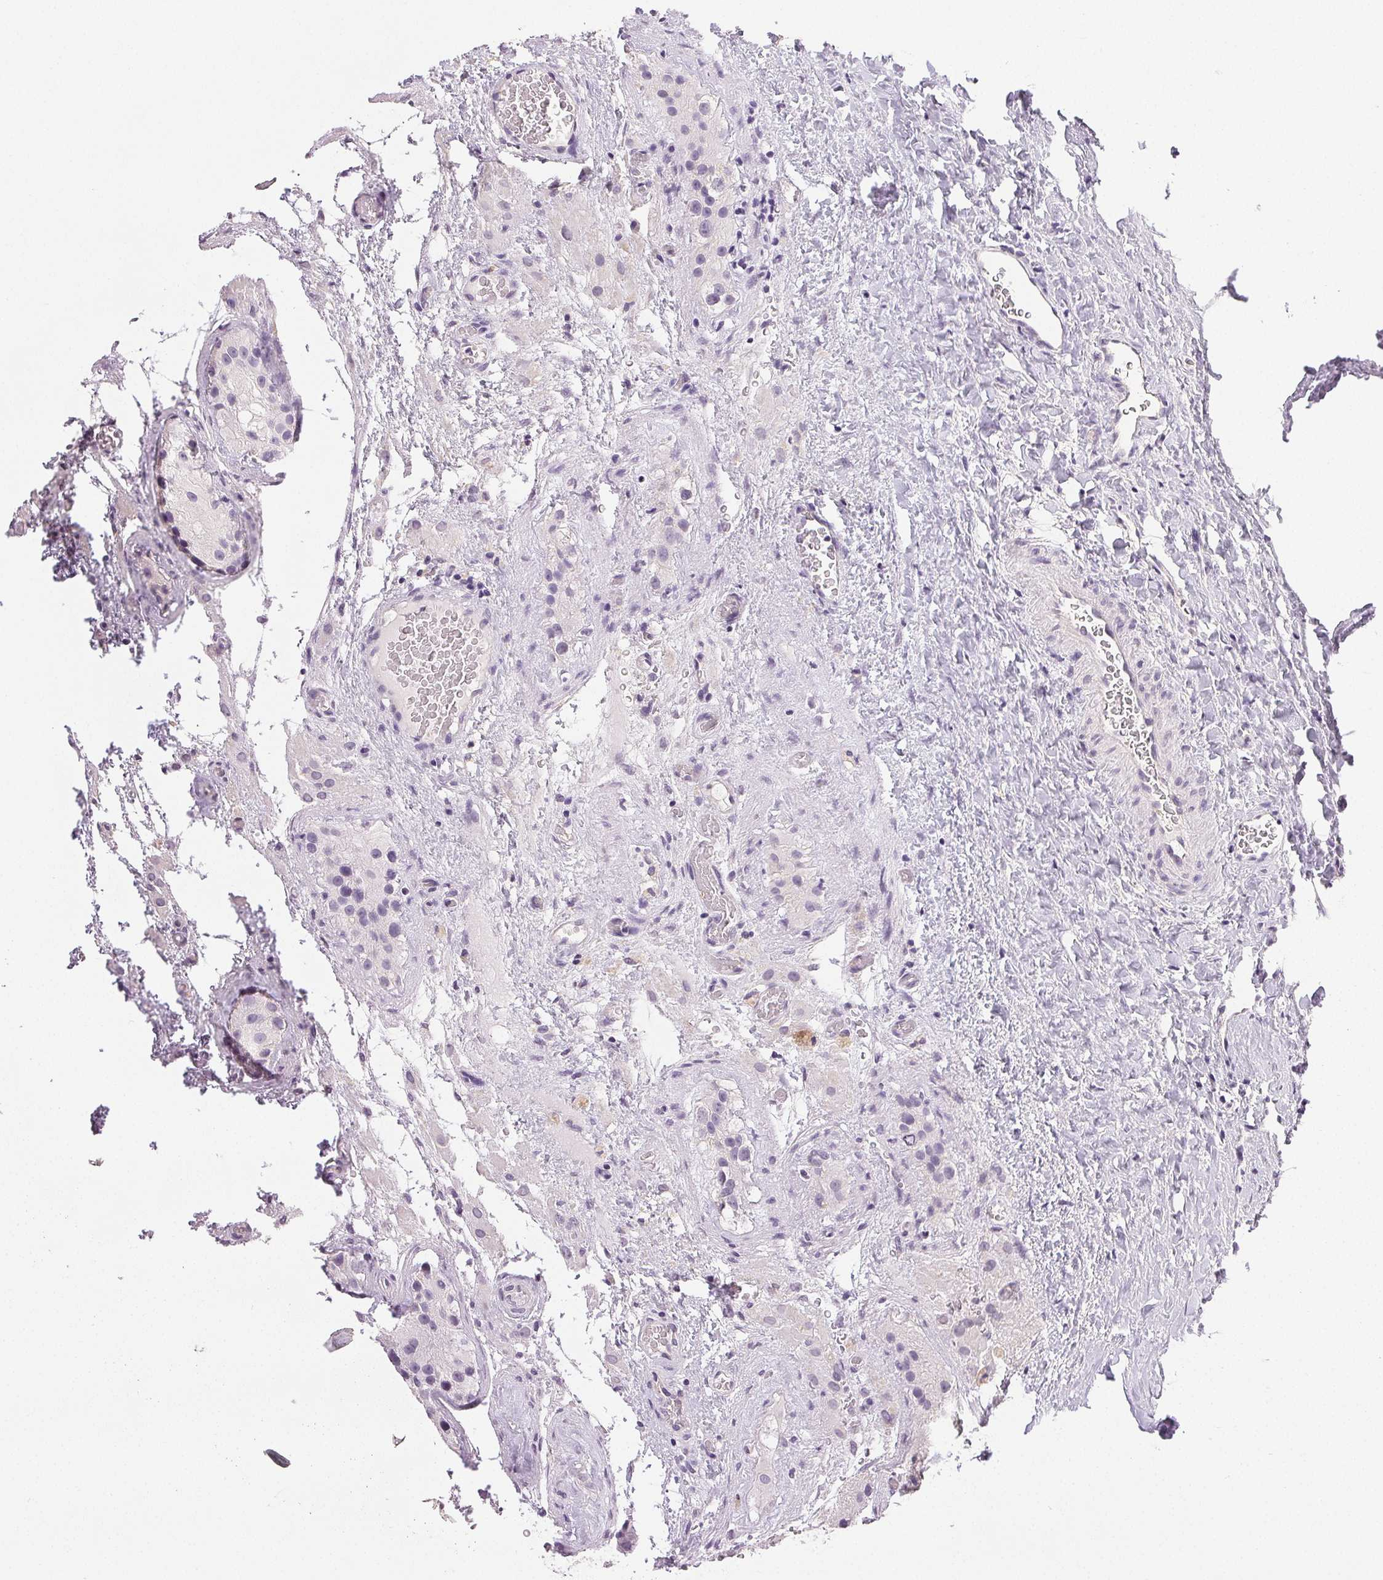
{"staining": {"intensity": "negative", "quantity": "none", "location": "none"}, "tissue": "testis cancer", "cell_type": "Tumor cells", "image_type": "cancer", "snomed": [{"axis": "morphology", "description": "Carcinoma, Embryonal, NOS"}, {"axis": "topography", "description": "Testis"}], "caption": "Photomicrograph shows no protein expression in tumor cells of testis cancer (embryonal carcinoma) tissue. (Stains: DAB immunohistochemistry with hematoxylin counter stain, Microscopy: brightfield microscopy at high magnification).", "gene": "PLCB1", "patient": {"sex": "male", "age": 26}}